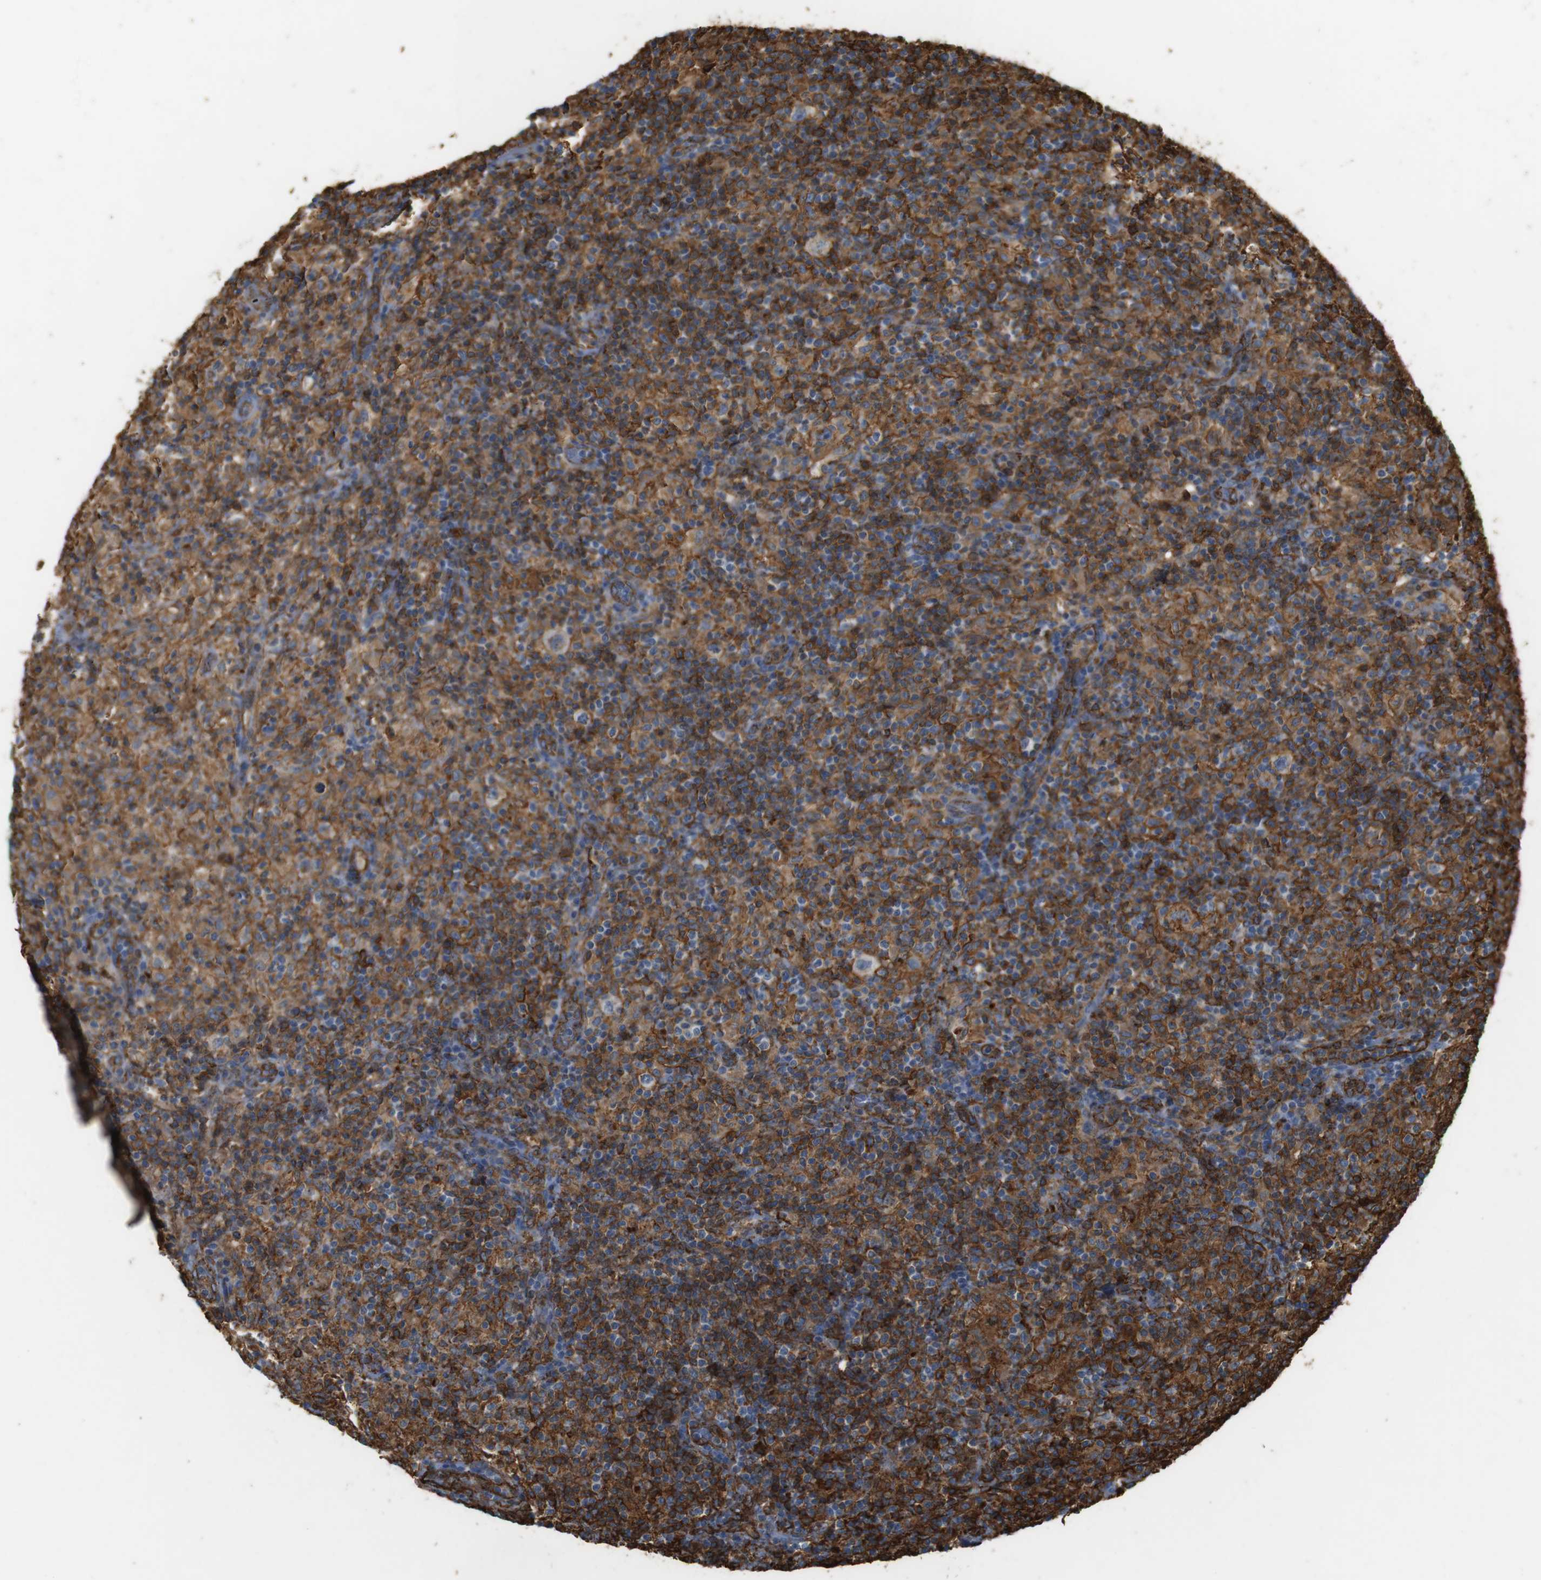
{"staining": {"intensity": "negative", "quantity": "none", "location": "none"}, "tissue": "lymphoma", "cell_type": "Tumor cells", "image_type": "cancer", "snomed": [{"axis": "morphology", "description": "Hodgkin's disease, NOS"}, {"axis": "topography", "description": "Lymph node"}], "caption": "Tumor cells are negative for brown protein staining in Hodgkin's disease. (Immunohistochemistry (ihc), brightfield microscopy, high magnification).", "gene": "HLA-DRA", "patient": {"sex": "male", "age": 70}}